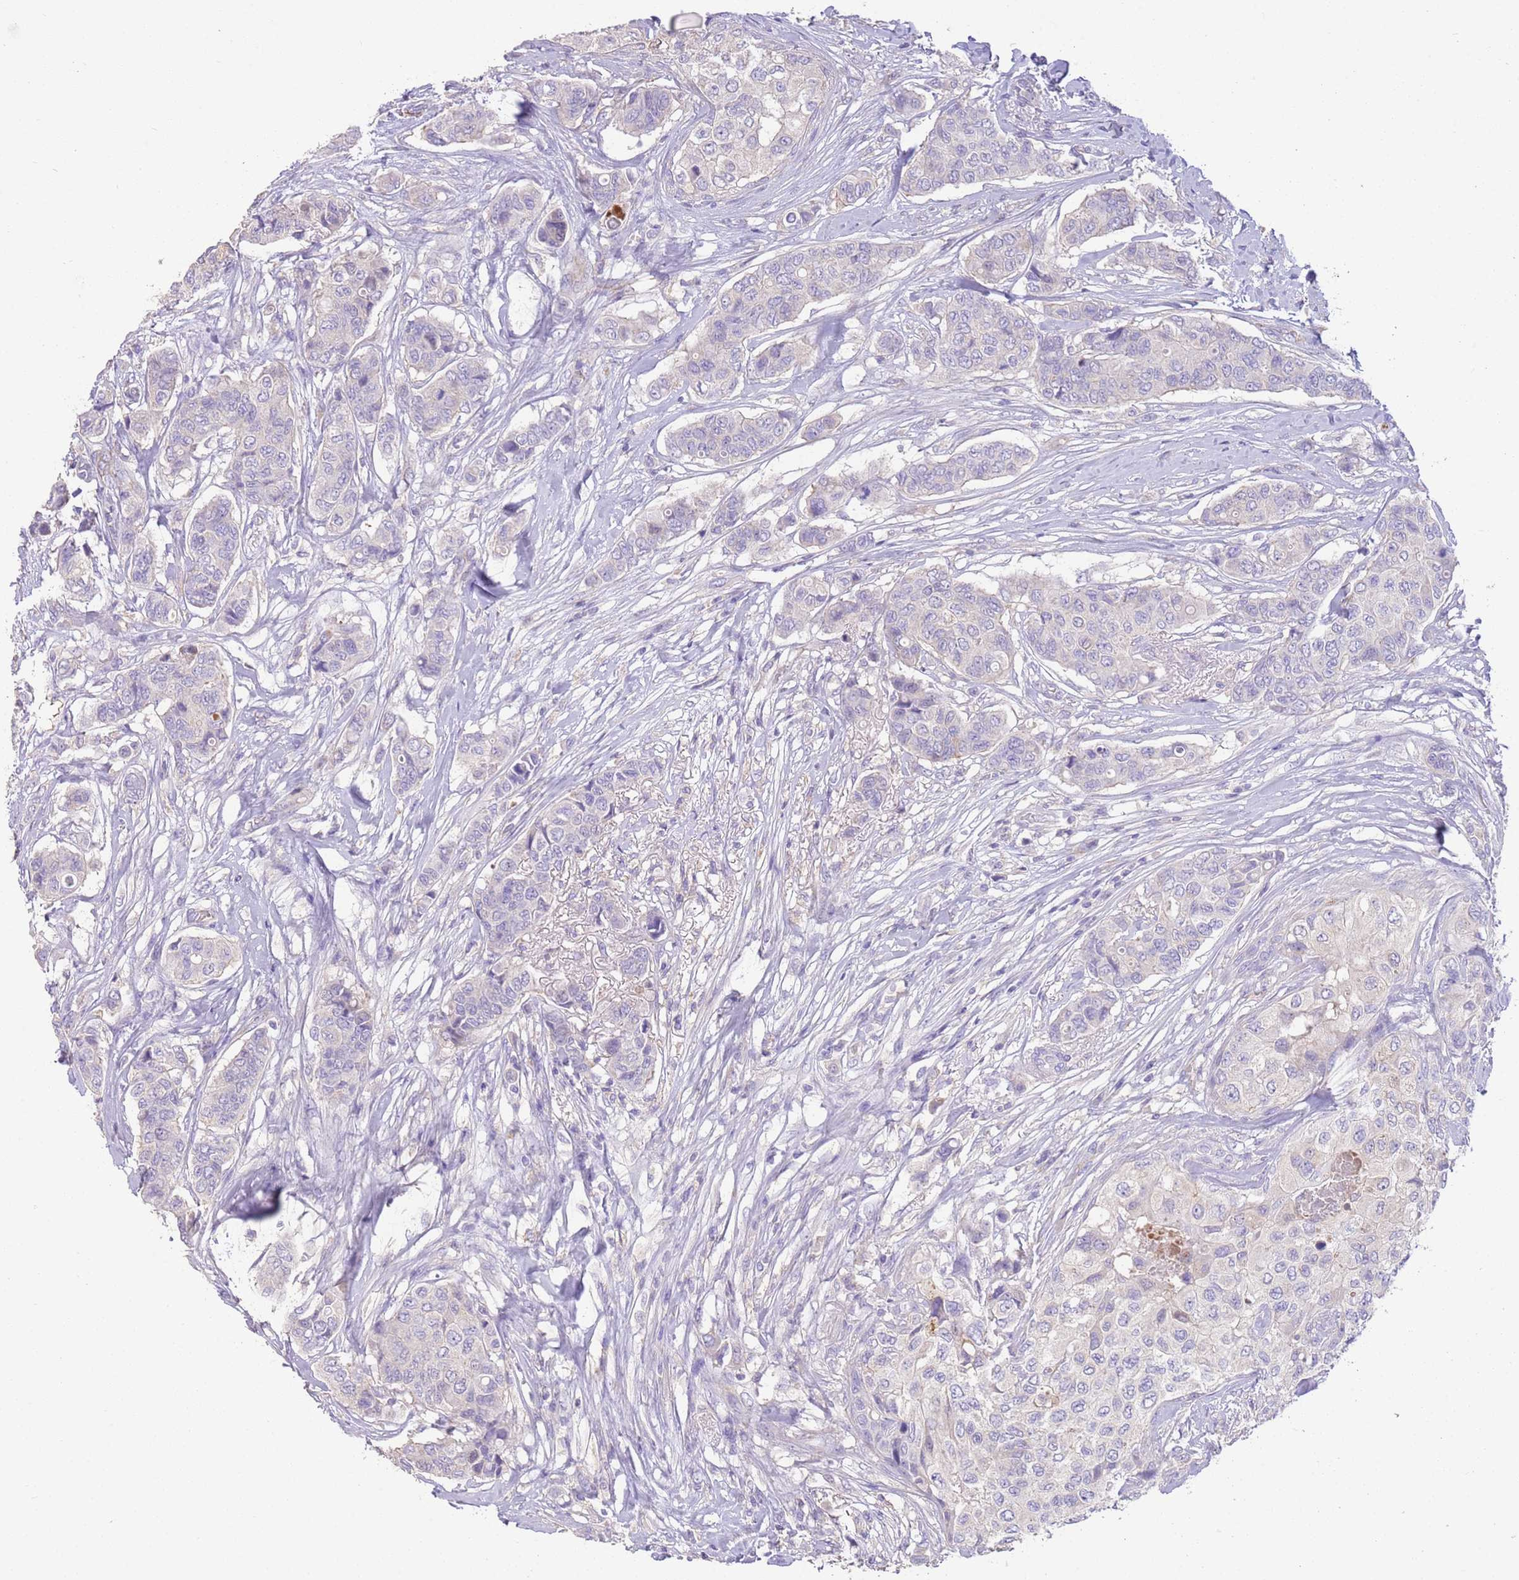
{"staining": {"intensity": "negative", "quantity": "none", "location": "none"}, "tissue": "breast cancer", "cell_type": "Tumor cells", "image_type": "cancer", "snomed": [{"axis": "morphology", "description": "Lobular carcinoma"}, {"axis": "topography", "description": "Breast"}], "caption": "Immunohistochemical staining of human lobular carcinoma (breast) exhibits no significant positivity in tumor cells.", "gene": "SFTPA1", "patient": {"sex": "female", "age": 51}}